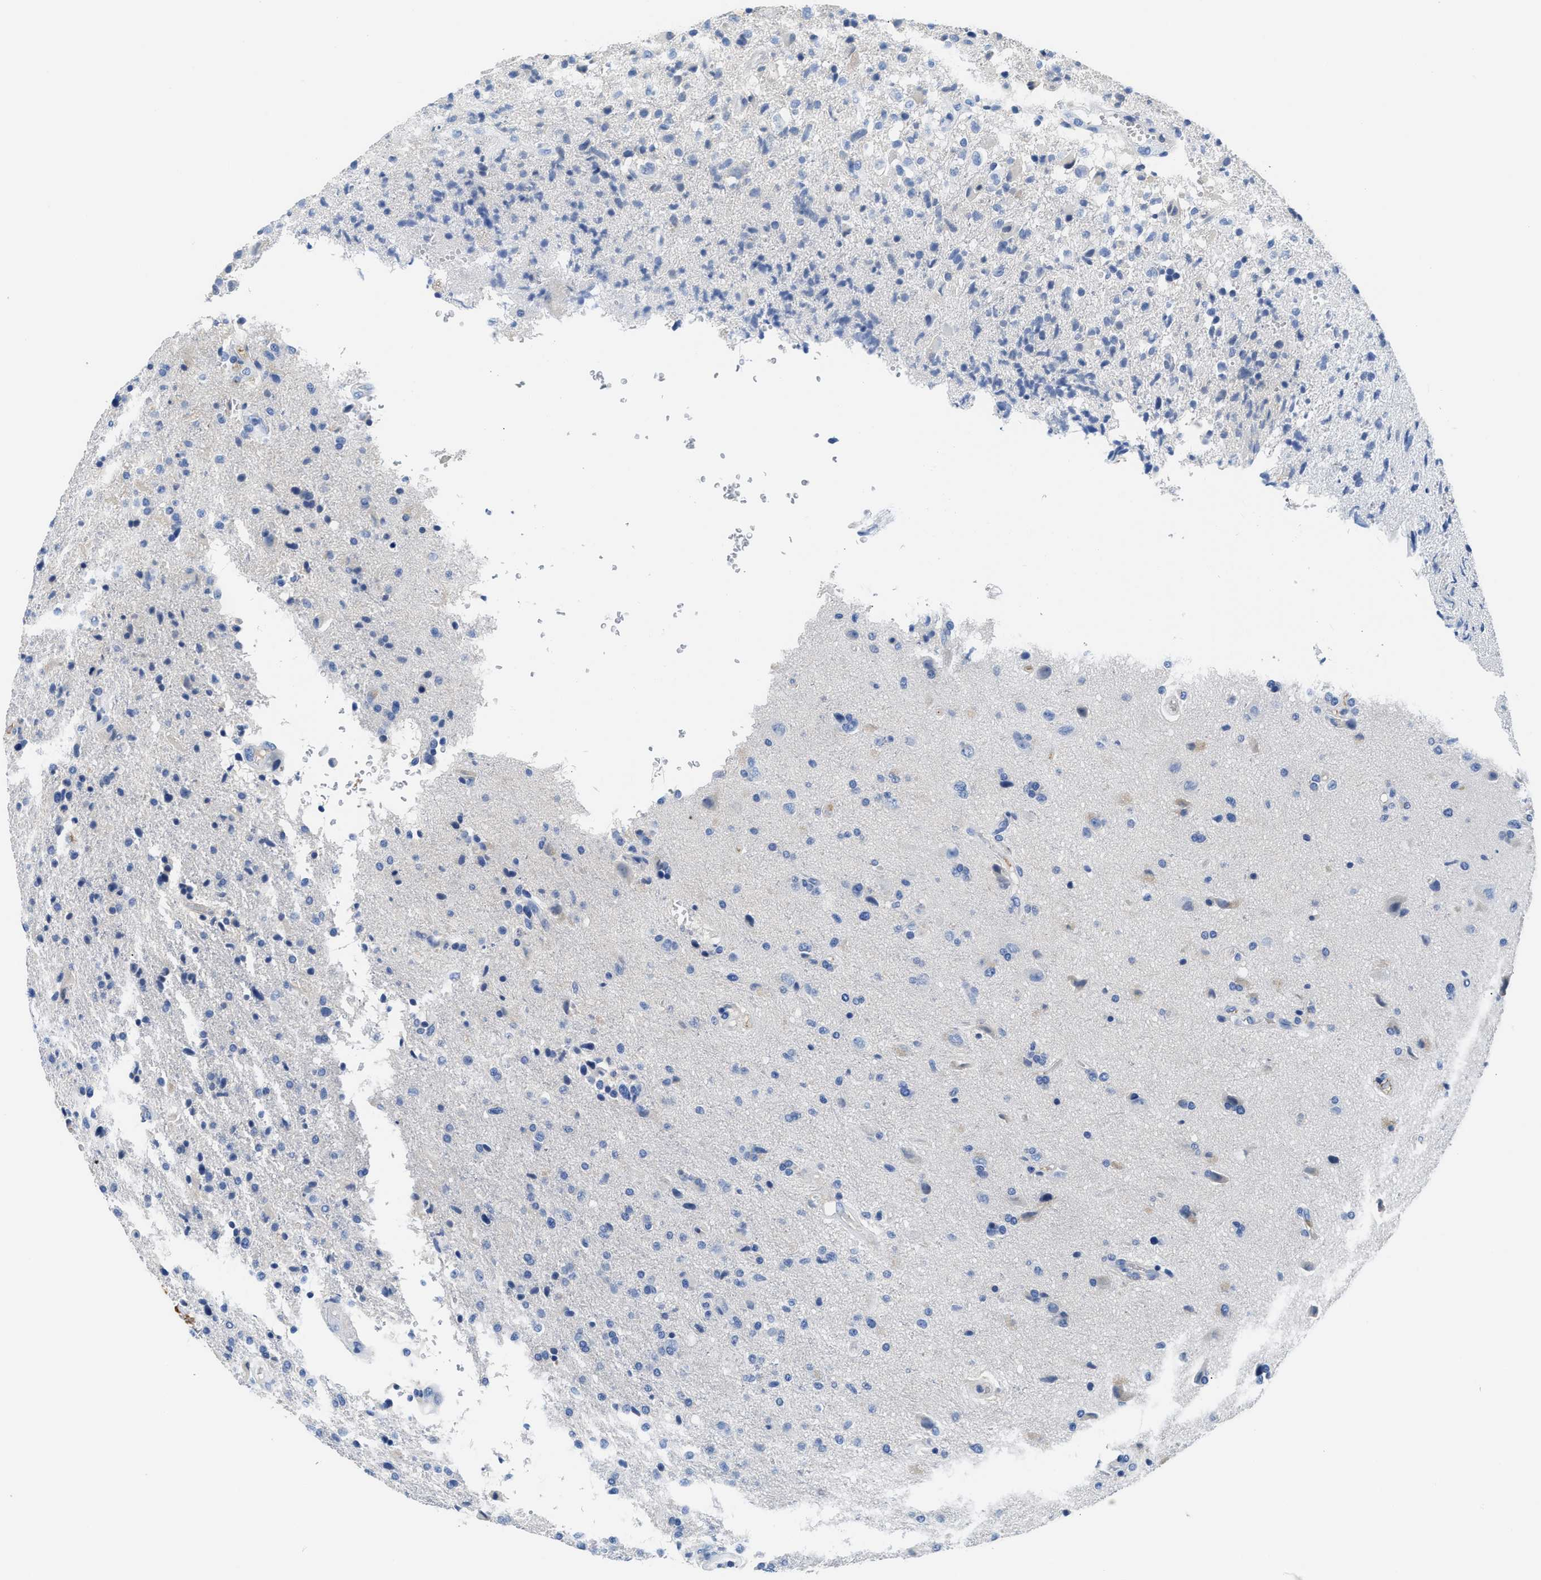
{"staining": {"intensity": "weak", "quantity": "<25%", "location": "cytoplasmic/membranous"}, "tissue": "glioma", "cell_type": "Tumor cells", "image_type": "cancer", "snomed": [{"axis": "morphology", "description": "Glioma, malignant, High grade"}, {"axis": "topography", "description": "Brain"}], "caption": "DAB (3,3'-diaminobenzidine) immunohistochemical staining of human glioma displays no significant positivity in tumor cells. (Stains: DAB (3,3'-diaminobenzidine) immunohistochemistry (IHC) with hematoxylin counter stain, Microscopy: brightfield microscopy at high magnification).", "gene": "GC", "patient": {"sex": "male", "age": 72}}